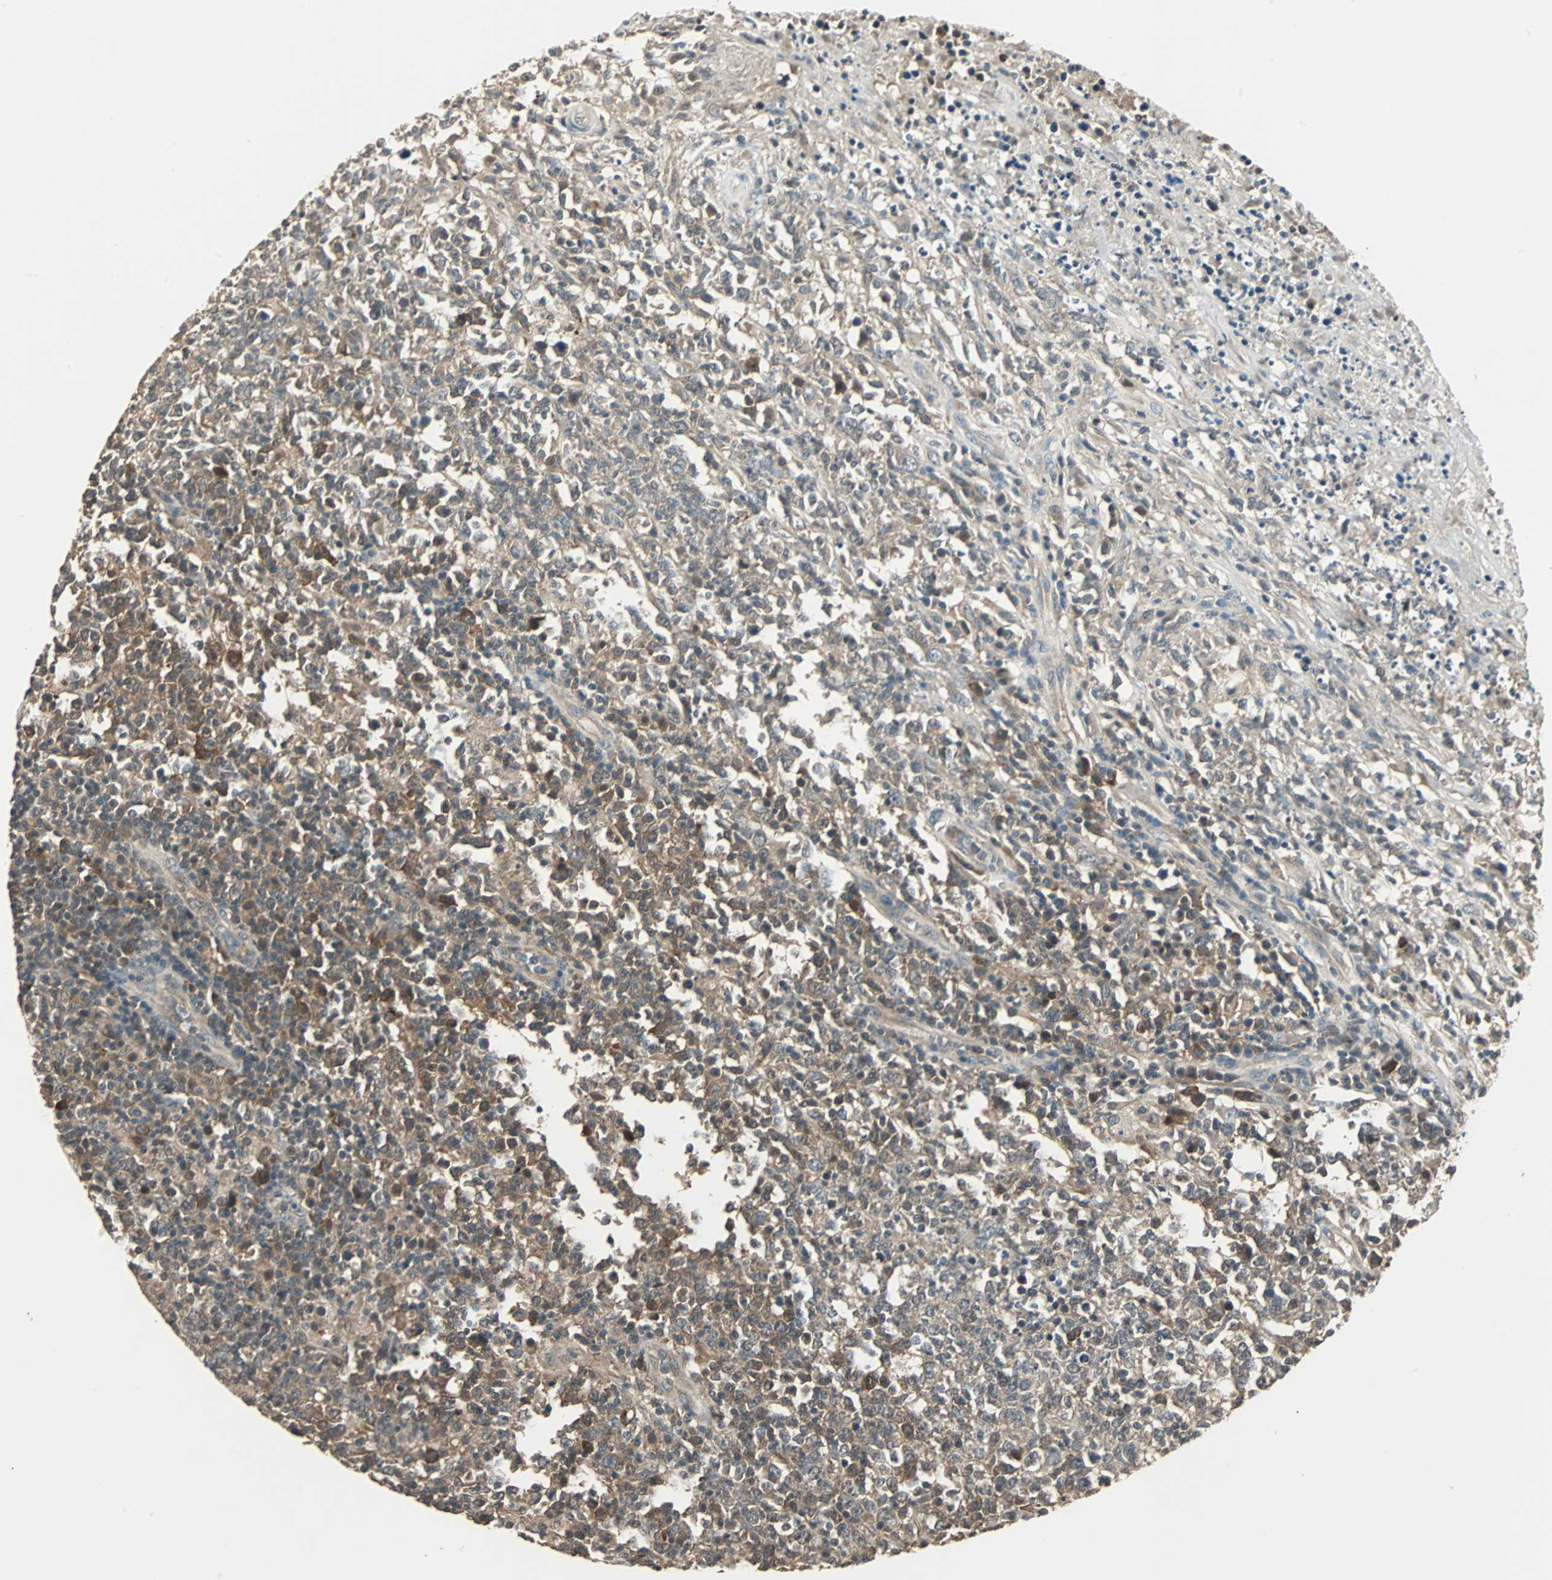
{"staining": {"intensity": "moderate", "quantity": ">75%", "location": "cytoplasmic/membranous"}, "tissue": "lymphoma", "cell_type": "Tumor cells", "image_type": "cancer", "snomed": [{"axis": "morphology", "description": "Malignant lymphoma, non-Hodgkin's type, High grade"}, {"axis": "topography", "description": "Lymph node"}], "caption": "A medium amount of moderate cytoplasmic/membranous staining is present in about >75% of tumor cells in high-grade malignant lymphoma, non-Hodgkin's type tissue.", "gene": "ABHD2", "patient": {"sex": "female", "age": 84}}